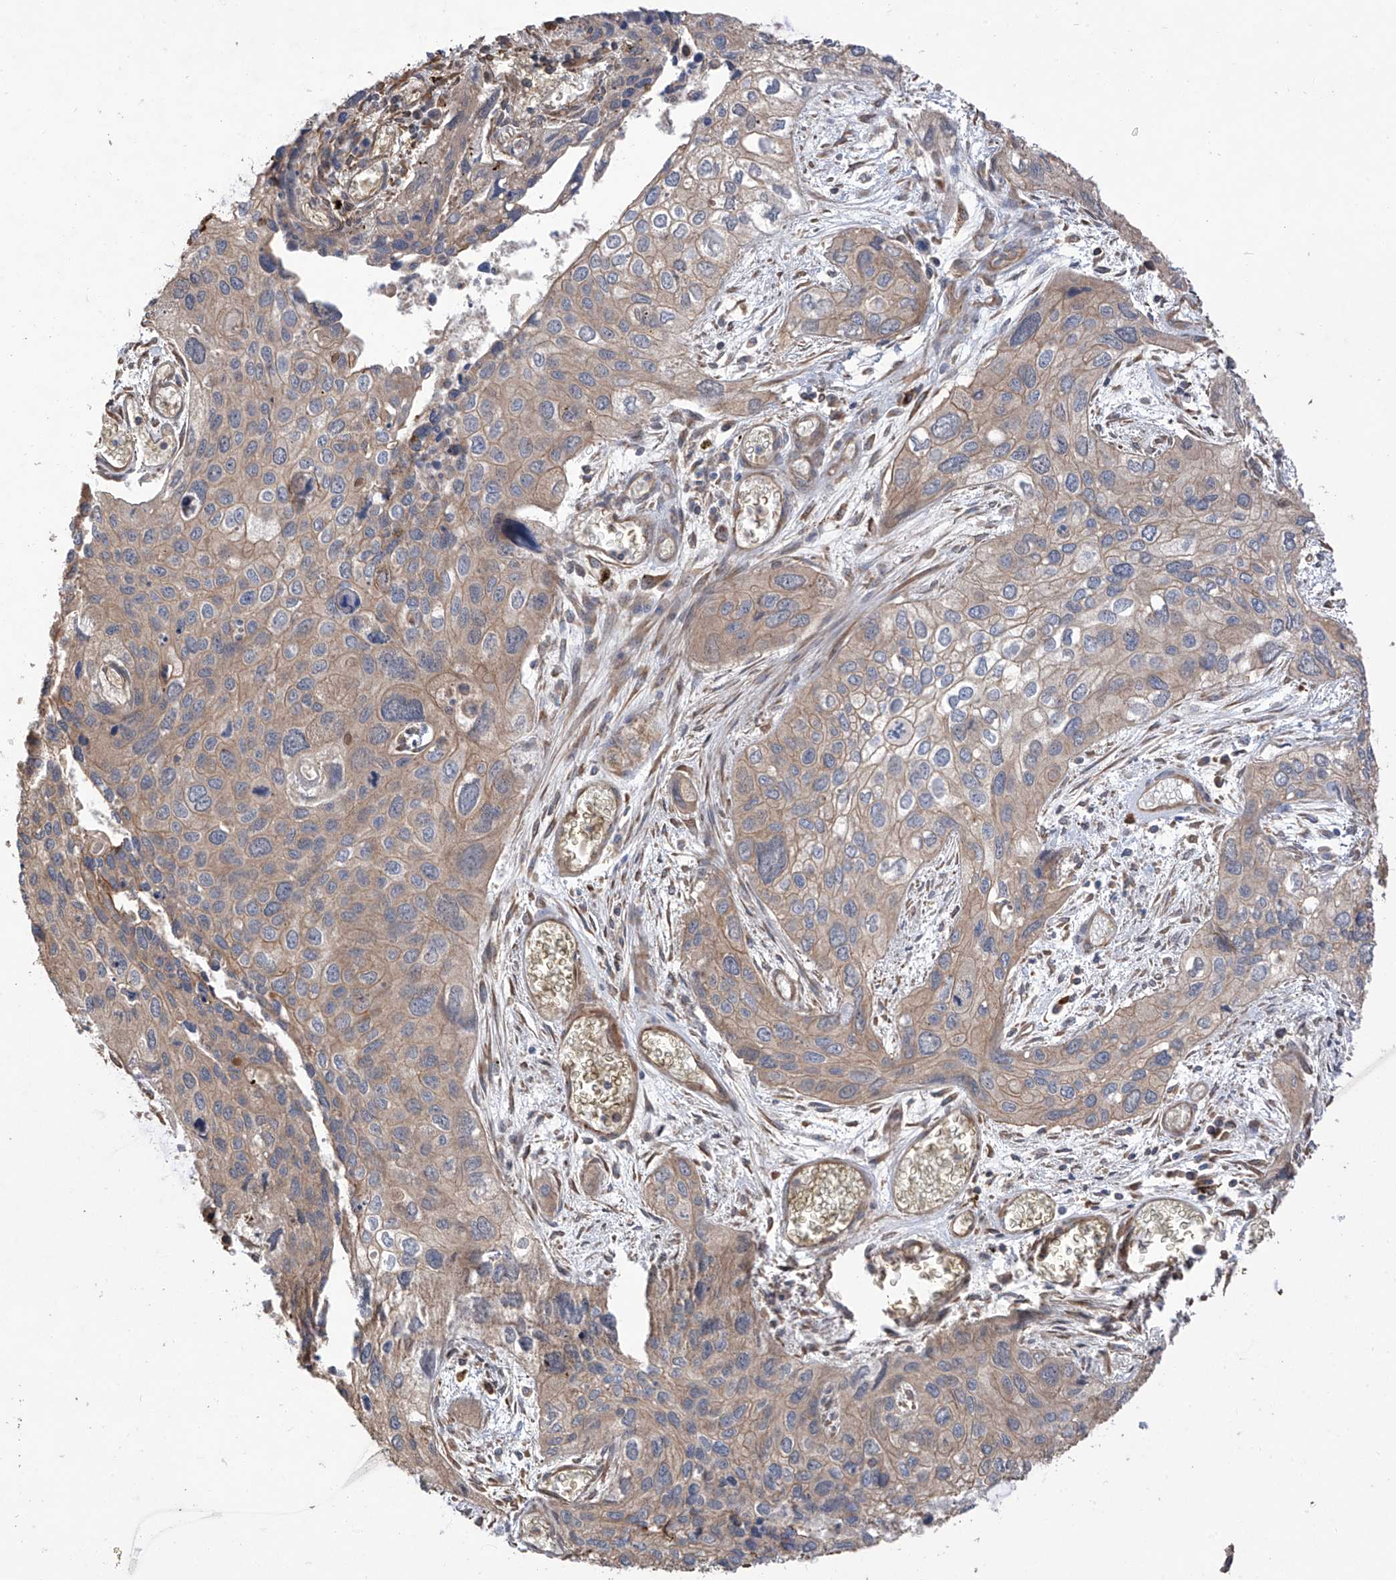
{"staining": {"intensity": "moderate", "quantity": "25%-75%", "location": "cytoplasmic/membranous"}, "tissue": "cervical cancer", "cell_type": "Tumor cells", "image_type": "cancer", "snomed": [{"axis": "morphology", "description": "Squamous cell carcinoma, NOS"}, {"axis": "topography", "description": "Cervix"}], "caption": "Cervical cancer (squamous cell carcinoma) was stained to show a protein in brown. There is medium levels of moderate cytoplasmic/membranous expression in approximately 25%-75% of tumor cells. (DAB = brown stain, brightfield microscopy at high magnification).", "gene": "AGBL5", "patient": {"sex": "female", "age": 55}}